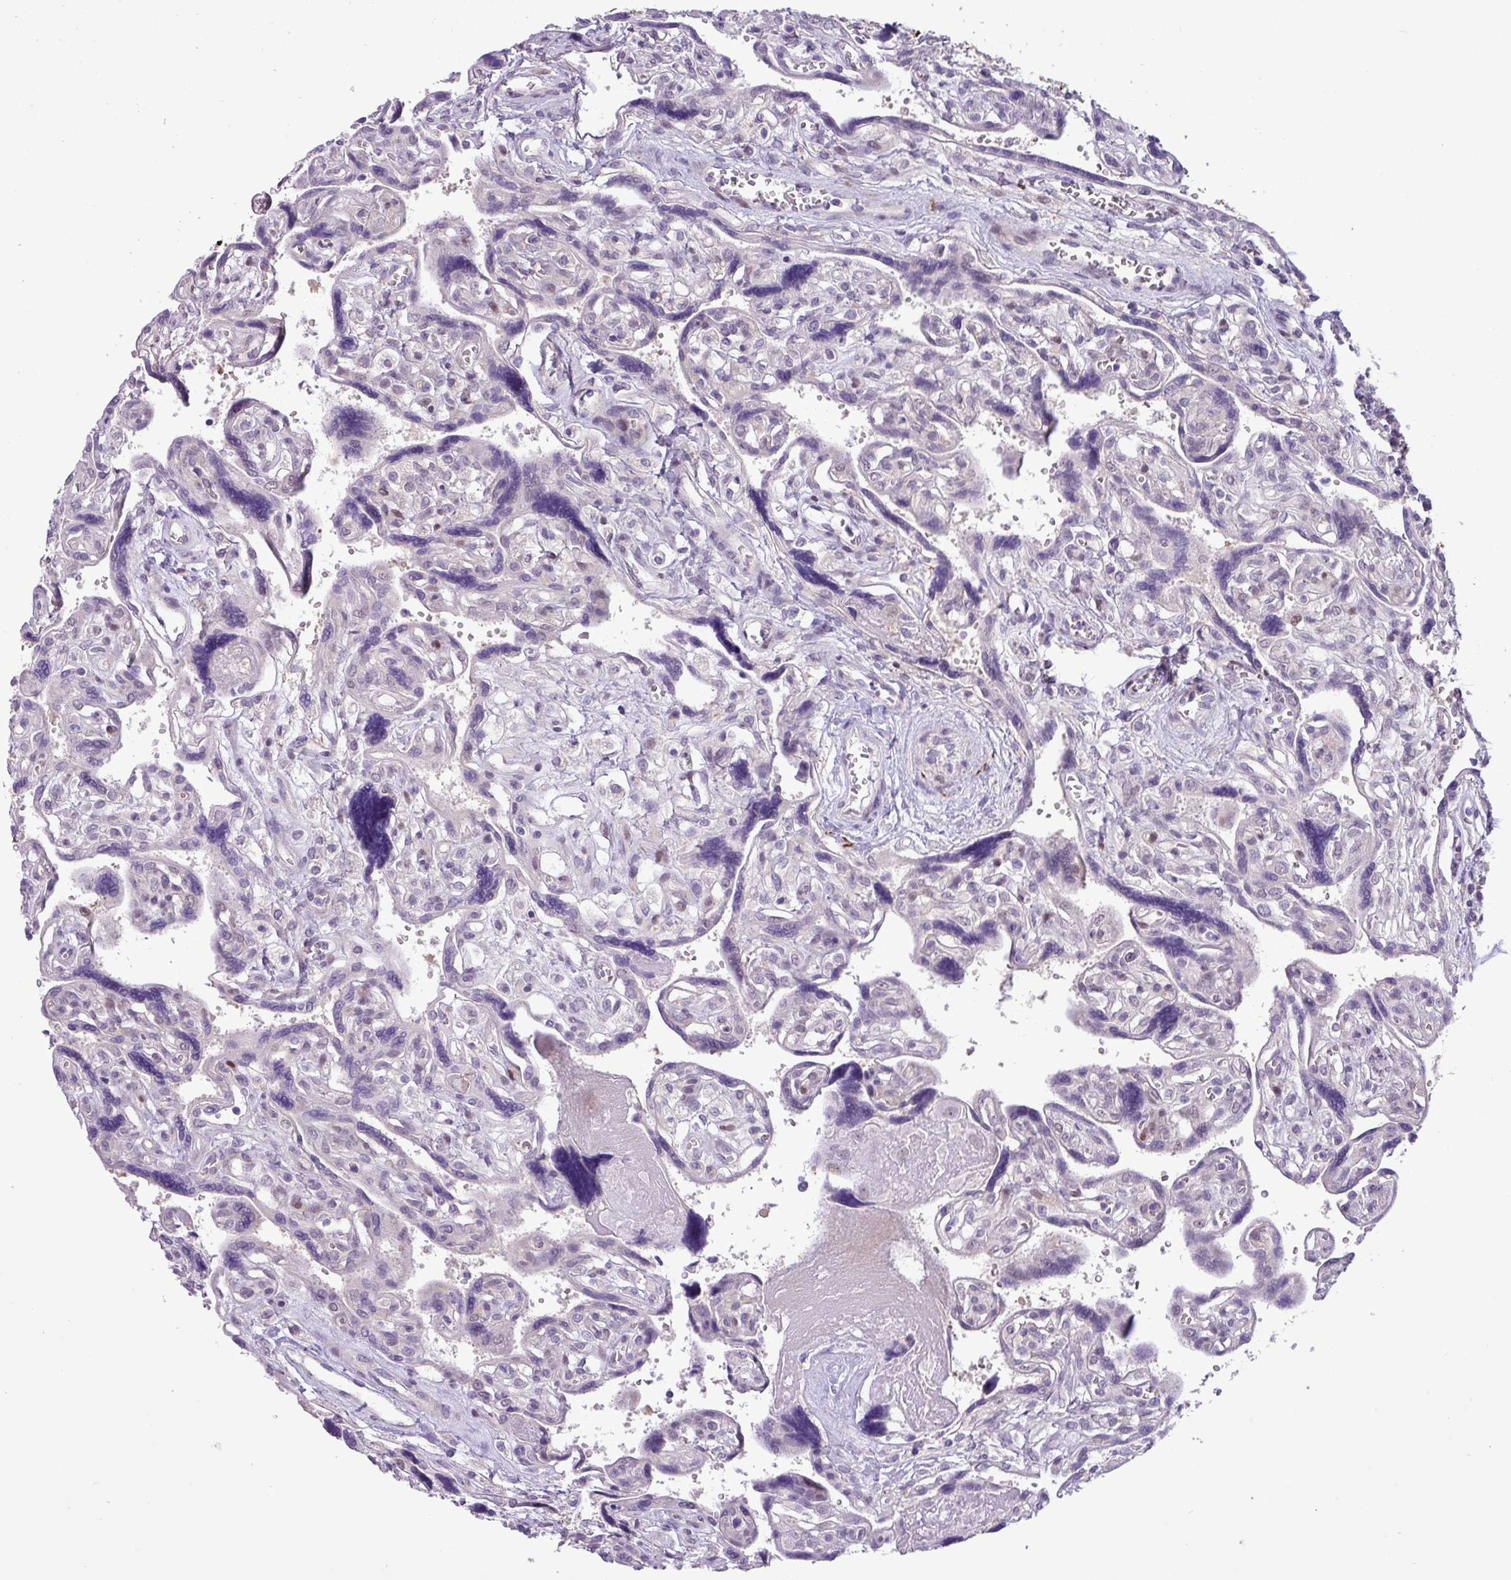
{"staining": {"intensity": "negative", "quantity": "none", "location": "none"}, "tissue": "placenta", "cell_type": "Trophoblastic cells", "image_type": "normal", "snomed": [{"axis": "morphology", "description": "Normal tissue, NOS"}, {"axis": "topography", "description": "Placenta"}], "caption": "DAB (3,3'-diaminobenzidine) immunohistochemical staining of normal human placenta displays no significant staining in trophoblastic cells. (Stains: DAB (3,3'-diaminobenzidine) IHC with hematoxylin counter stain, Microscopy: brightfield microscopy at high magnification).", "gene": "RIPPLY1", "patient": {"sex": "female", "age": 39}}